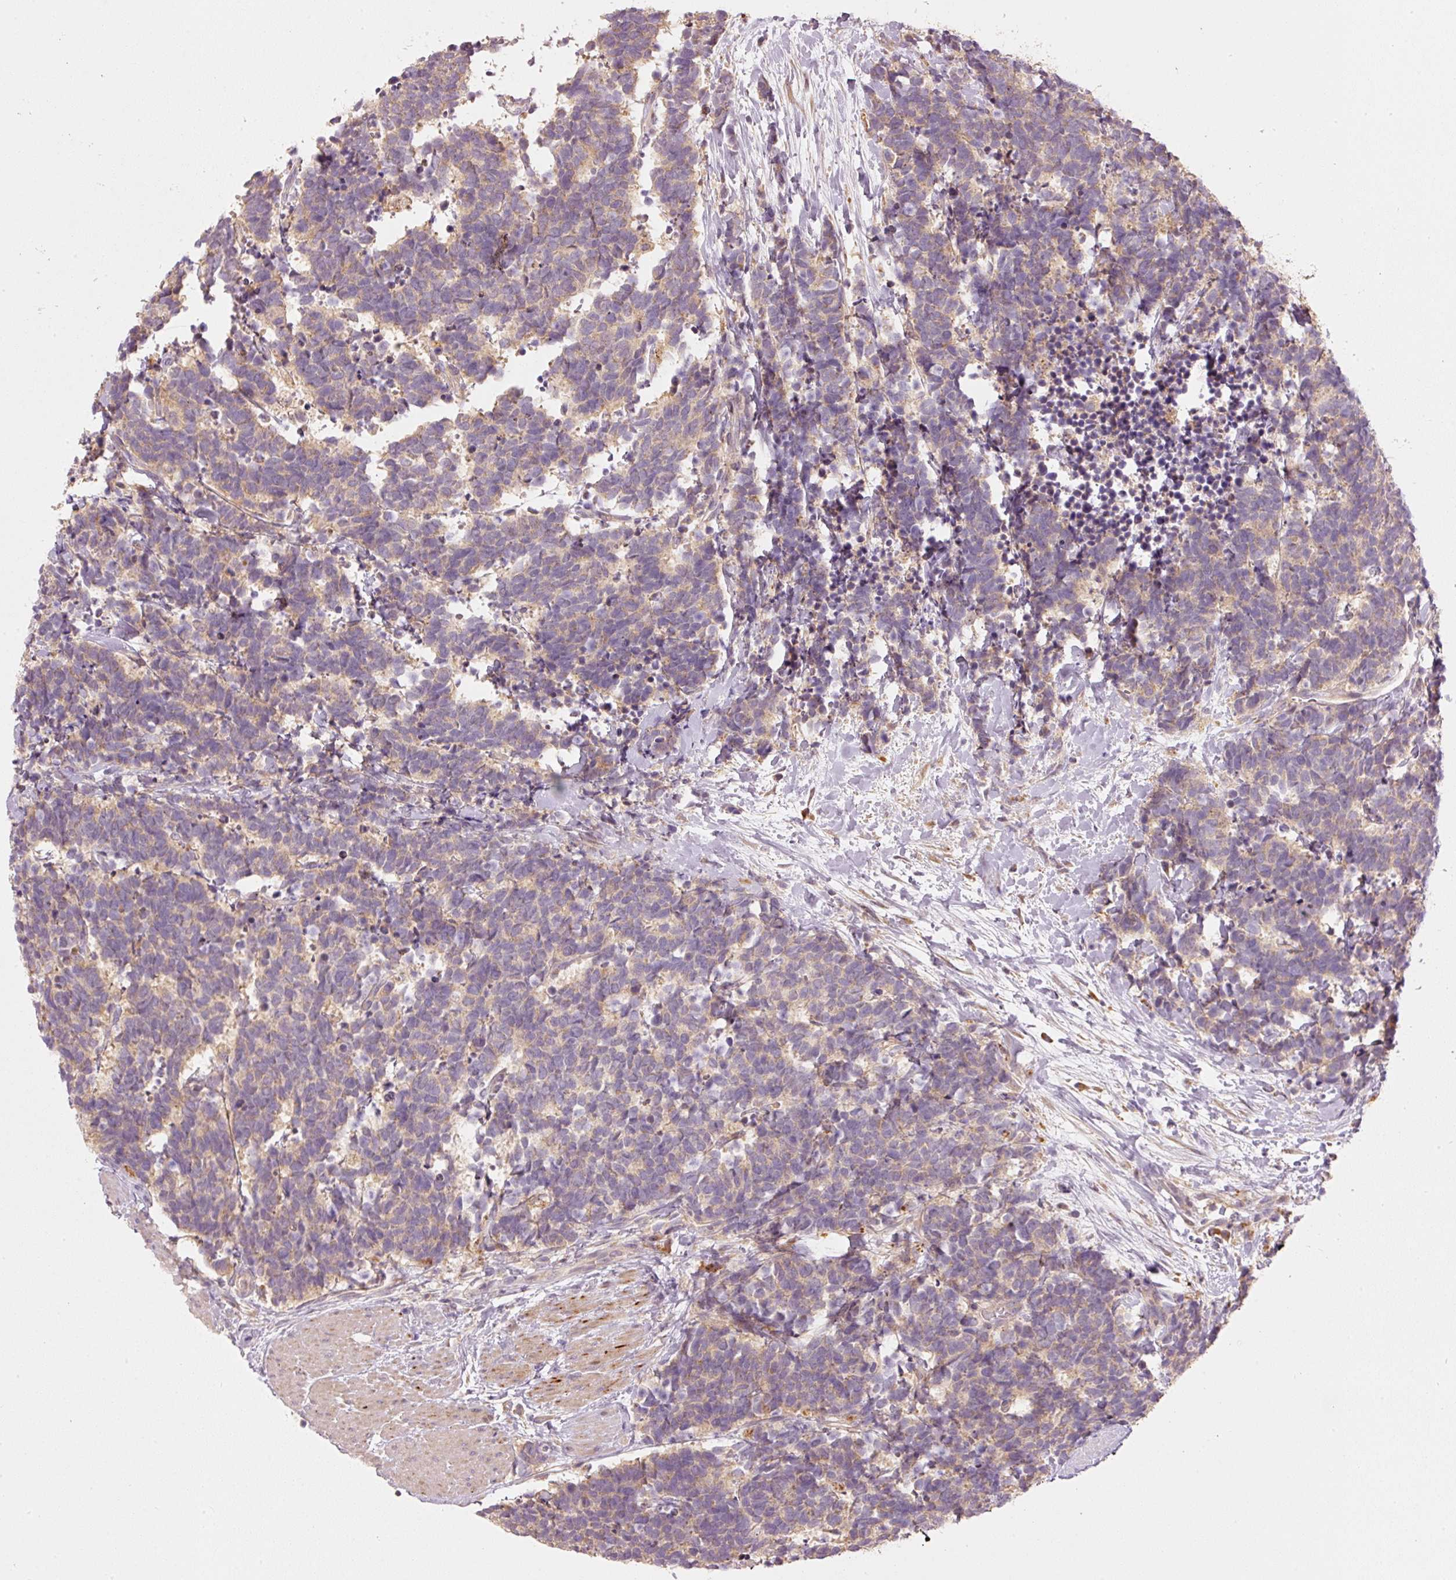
{"staining": {"intensity": "weak", "quantity": "25%-75%", "location": "cytoplasmic/membranous"}, "tissue": "carcinoid", "cell_type": "Tumor cells", "image_type": "cancer", "snomed": [{"axis": "morphology", "description": "Carcinoma, NOS"}, {"axis": "morphology", "description": "Carcinoid, malignant, NOS"}, {"axis": "topography", "description": "Prostate"}], "caption": "About 25%-75% of tumor cells in carcinoid (malignant) exhibit weak cytoplasmic/membranous protein expression as visualized by brown immunohistochemical staining.", "gene": "MAP10", "patient": {"sex": "male", "age": 57}}